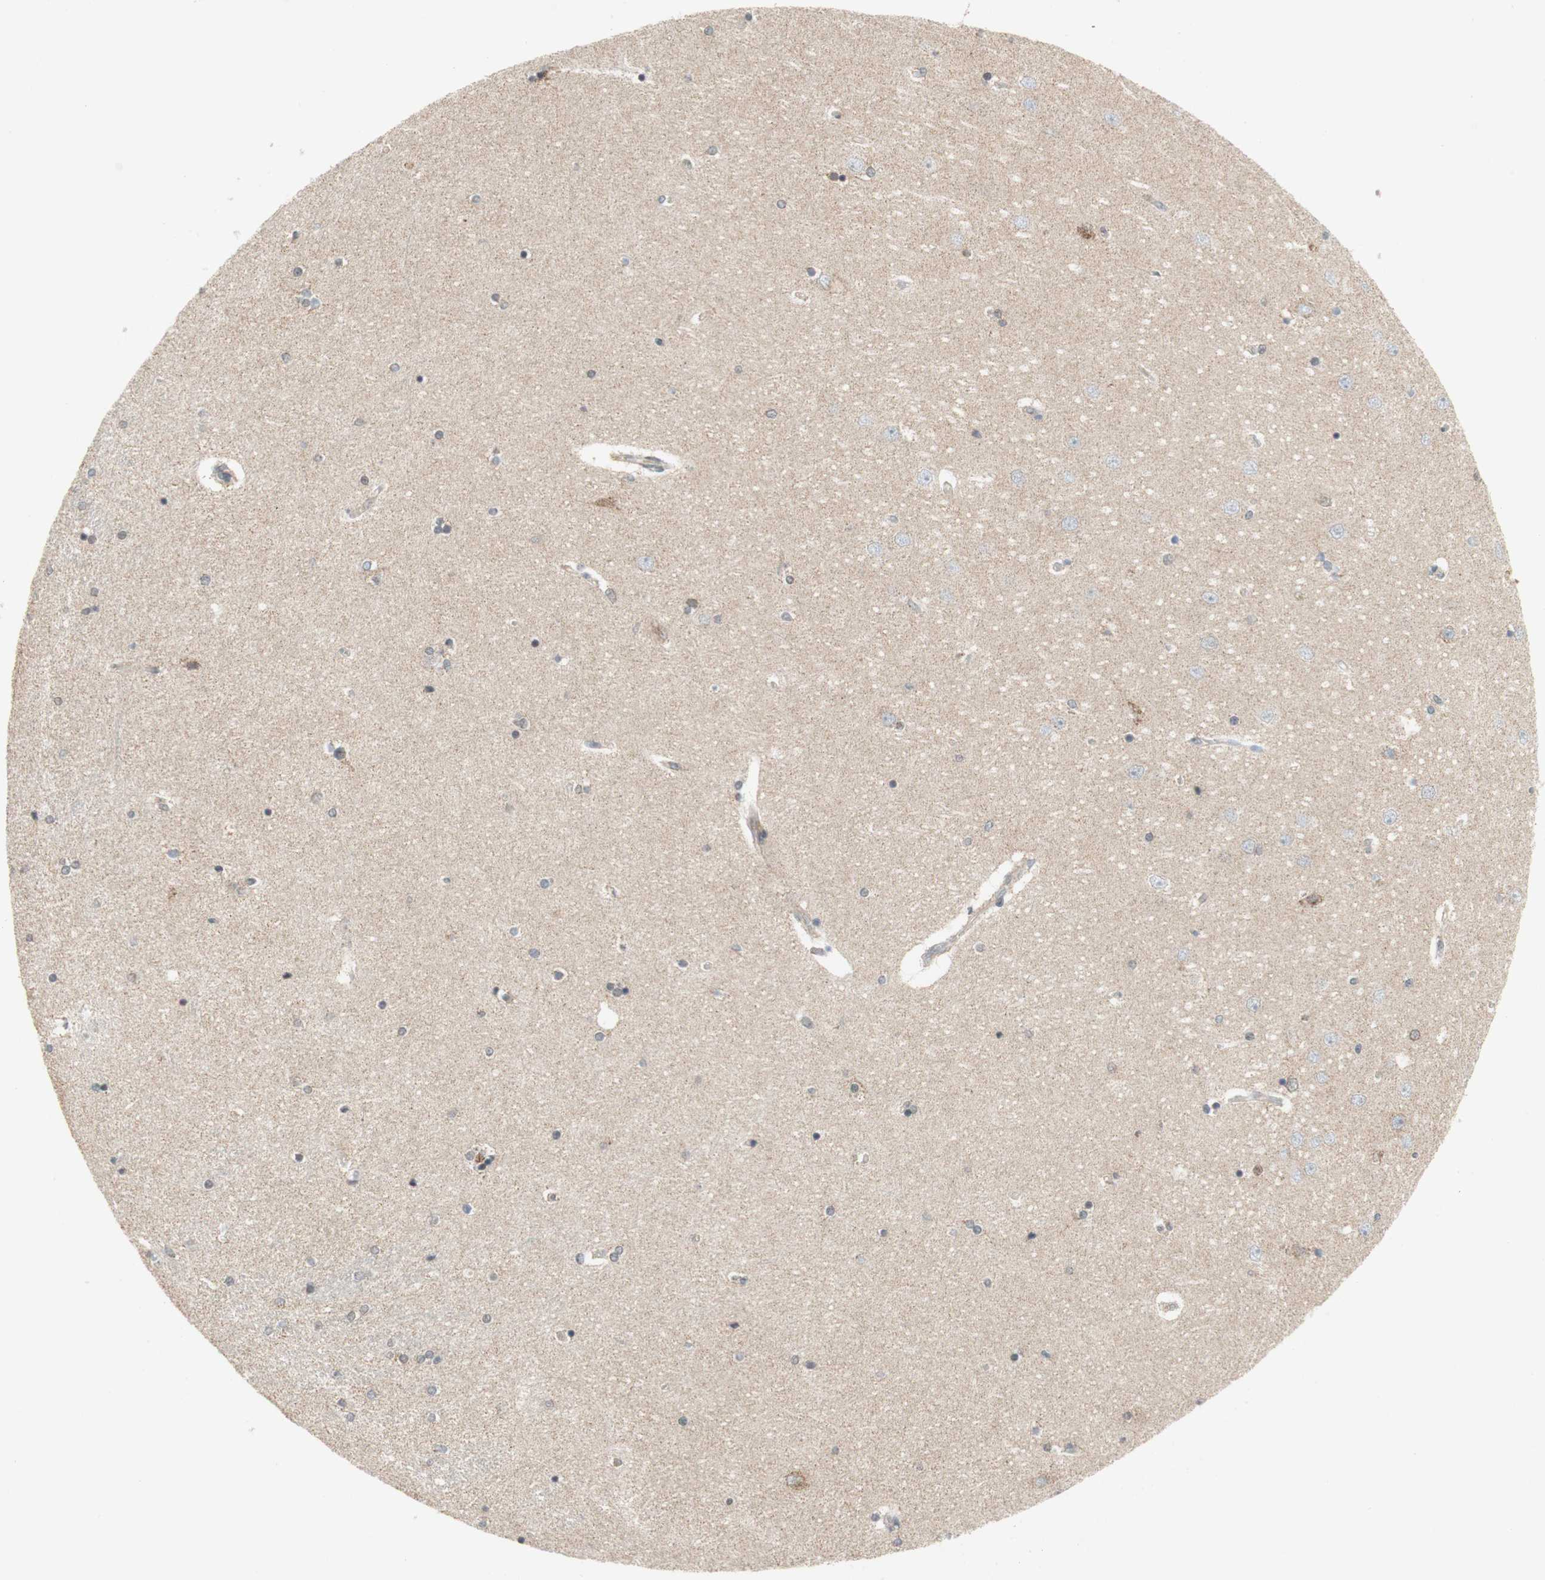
{"staining": {"intensity": "weak", "quantity": "25%-75%", "location": "nuclear"}, "tissue": "hippocampus", "cell_type": "Glial cells", "image_type": "normal", "snomed": [{"axis": "morphology", "description": "Normal tissue, NOS"}, {"axis": "topography", "description": "Hippocampus"}], "caption": "Hippocampus stained with a brown dye demonstrates weak nuclear positive staining in approximately 25%-75% of glial cells.", "gene": "DNMT3A", "patient": {"sex": "female", "age": 54}}